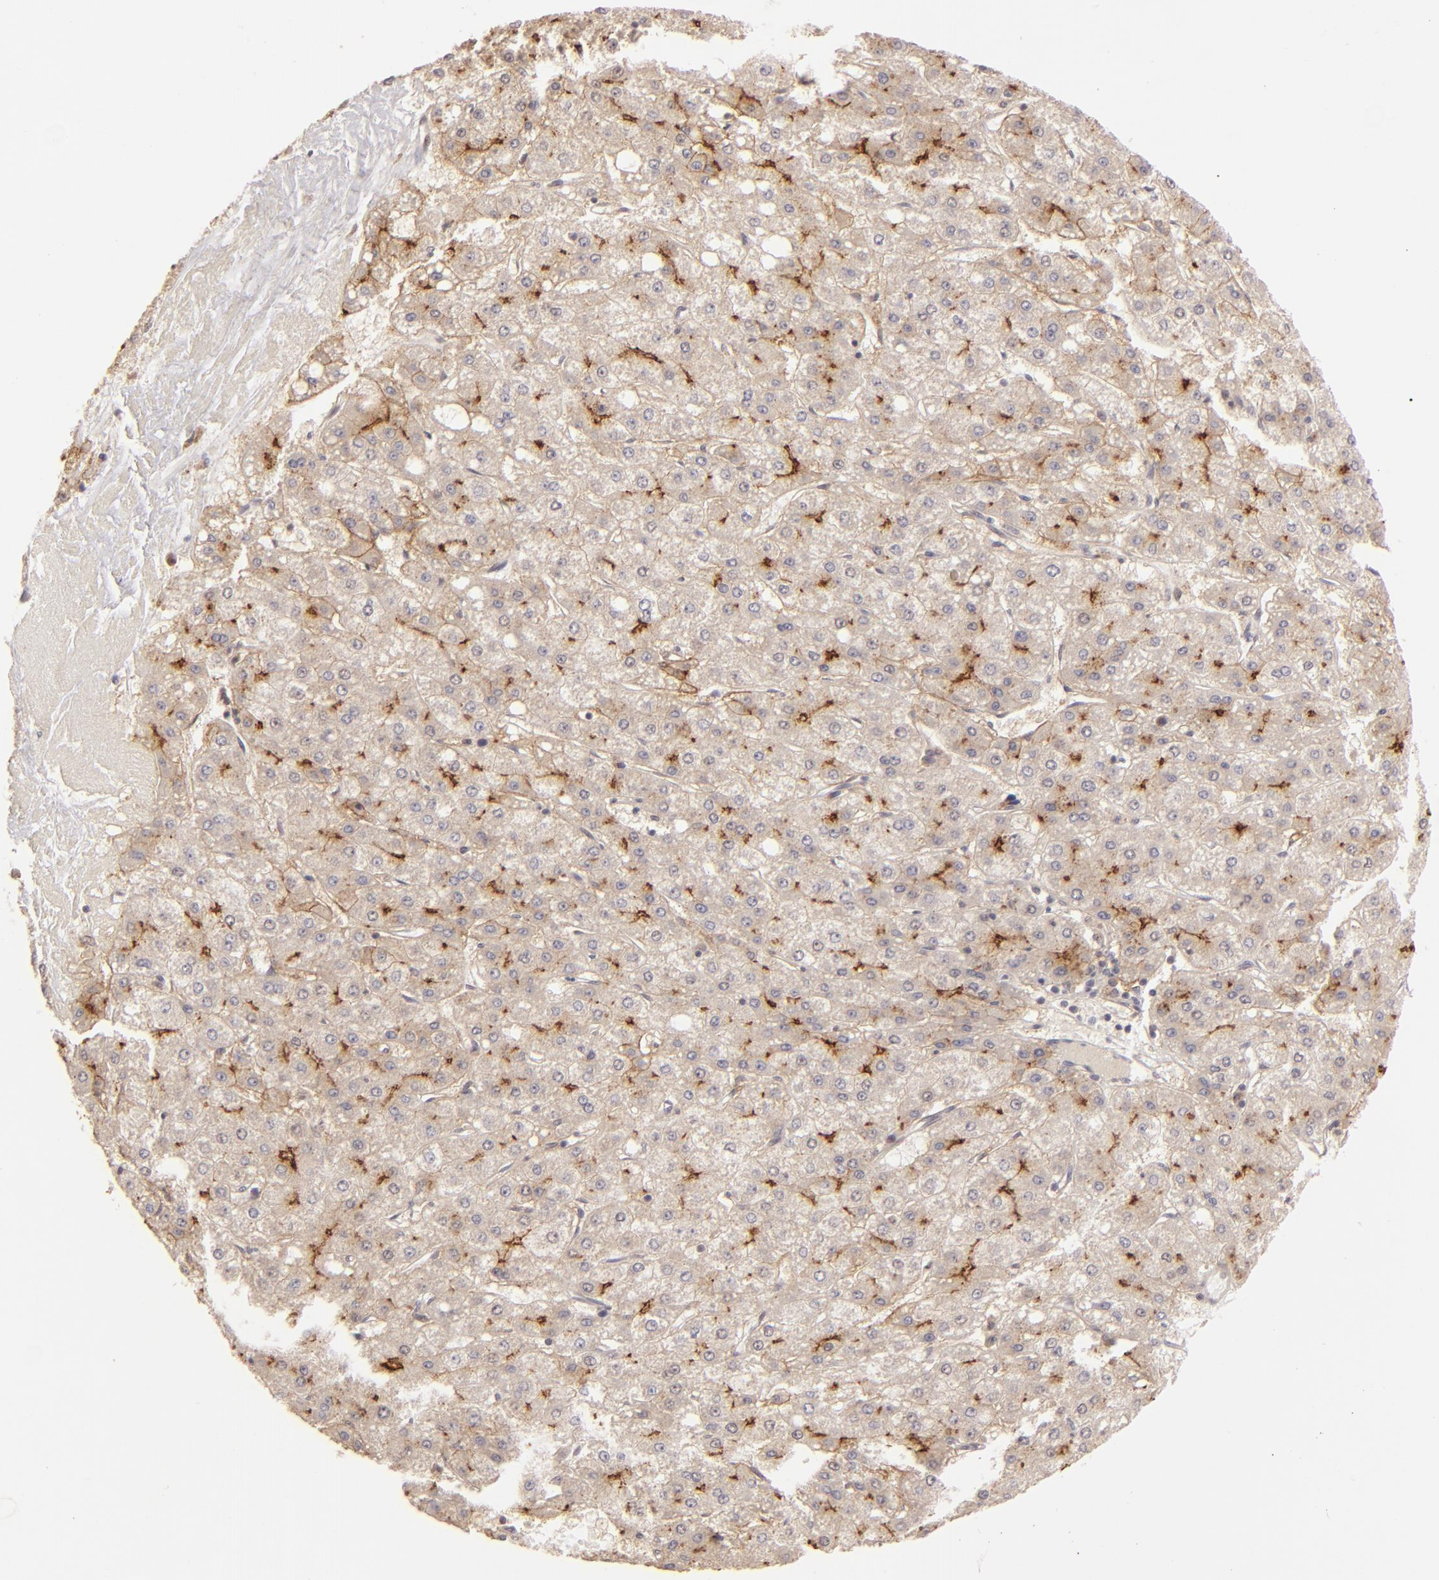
{"staining": {"intensity": "weak", "quantity": ">75%", "location": "cytoplasmic/membranous"}, "tissue": "liver cancer", "cell_type": "Tumor cells", "image_type": "cancer", "snomed": [{"axis": "morphology", "description": "Carcinoma, Hepatocellular, NOS"}, {"axis": "topography", "description": "Liver"}], "caption": "A brown stain highlights weak cytoplasmic/membranous positivity of a protein in liver cancer tumor cells. The staining was performed using DAB (3,3'-diaminobenzidine), with brown indicating positive protein expression. Nuclei are stained blue with hematoxylin.", "gene": "CLDN1", "patient": {"sex": "female", "age": 52}}